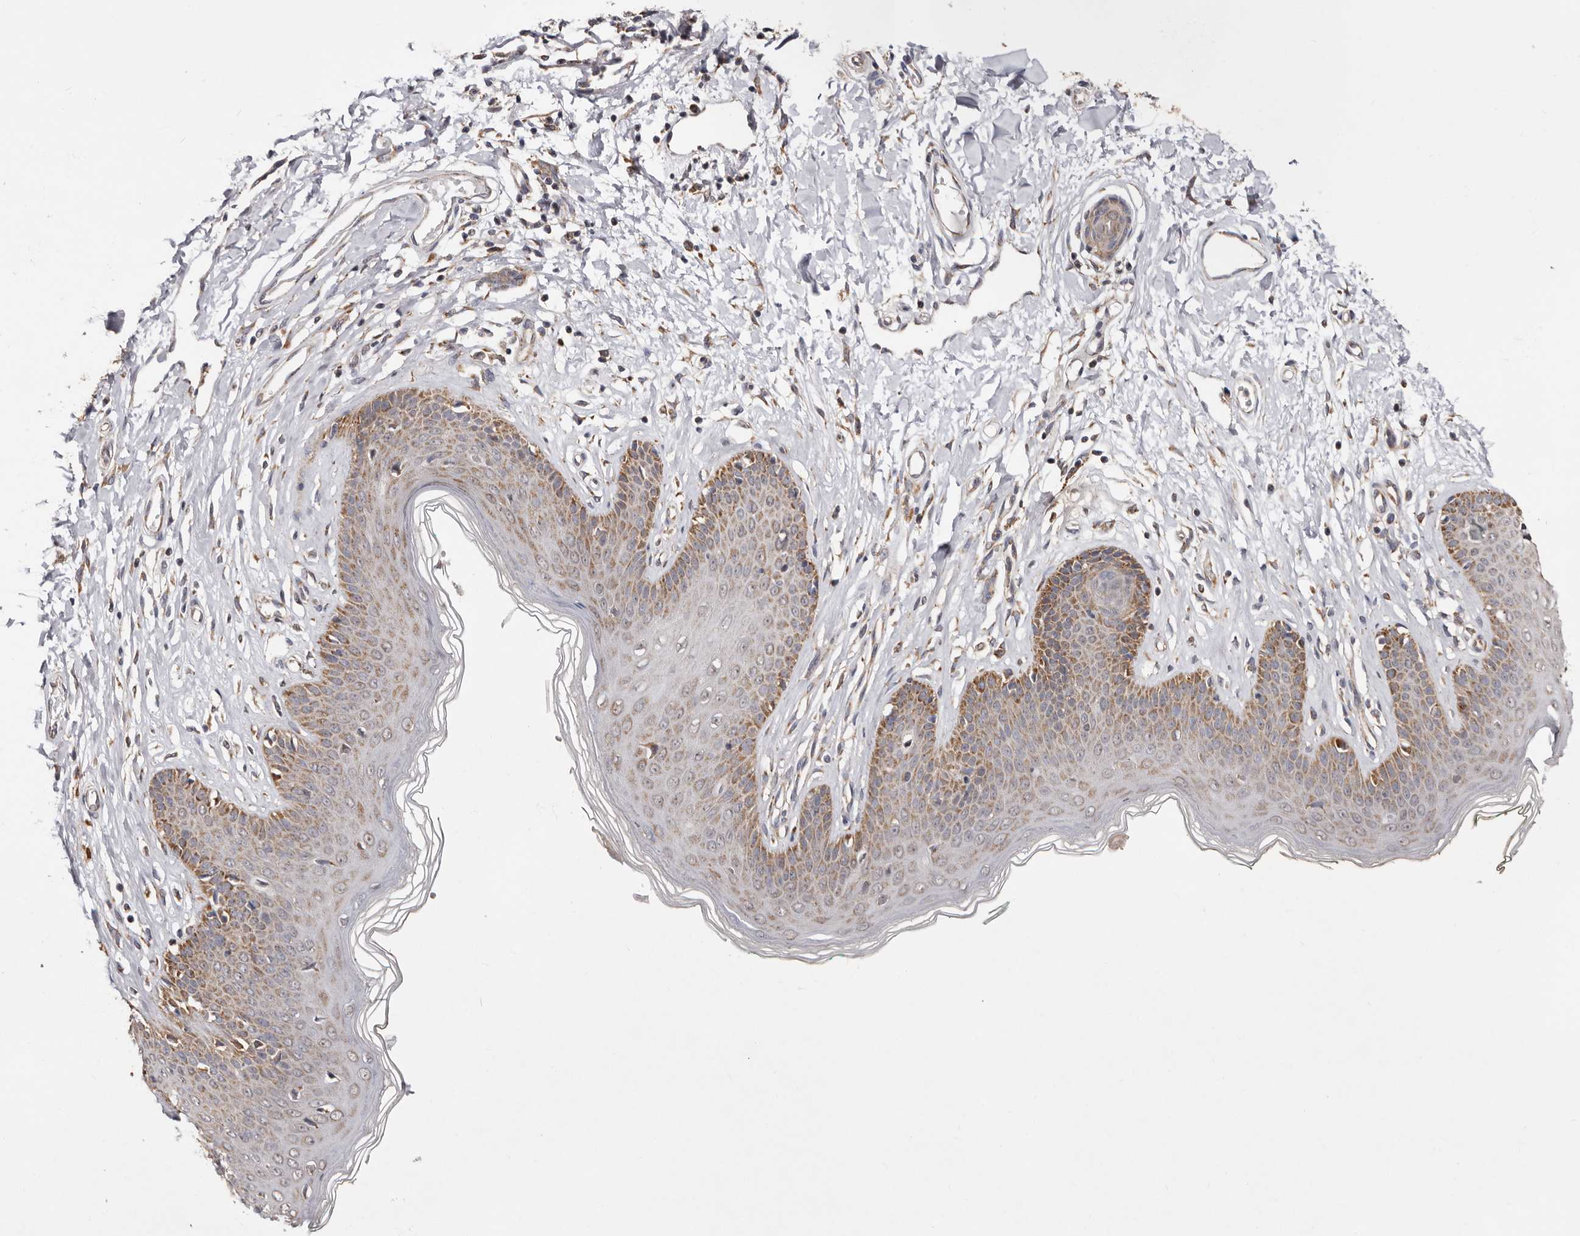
{"staining": {"intensity": "moderate", "quantity": ">75%", "location": "cytoplasmic/membranous"}, "tissue": "skin", "cell_type": "Epidermal cells", "image_type": "normal", "snomed": [{"axis": "morphology", "description": "Normal tissue, NOS"}, {"axis": "morphology", "description": "Squamous cell carcinoma, NOS"}, {"axis": "topography", "description": "Vulva"}], "caption": "Approximately >75% of epidermal cells in unremarkable skin reveal moderate cytoplasmic/membranous protein staining as visualized by brown immunohistochemical staining.", "gene": "MRPL18", "patient": {"sex": "female", "age": 85}}